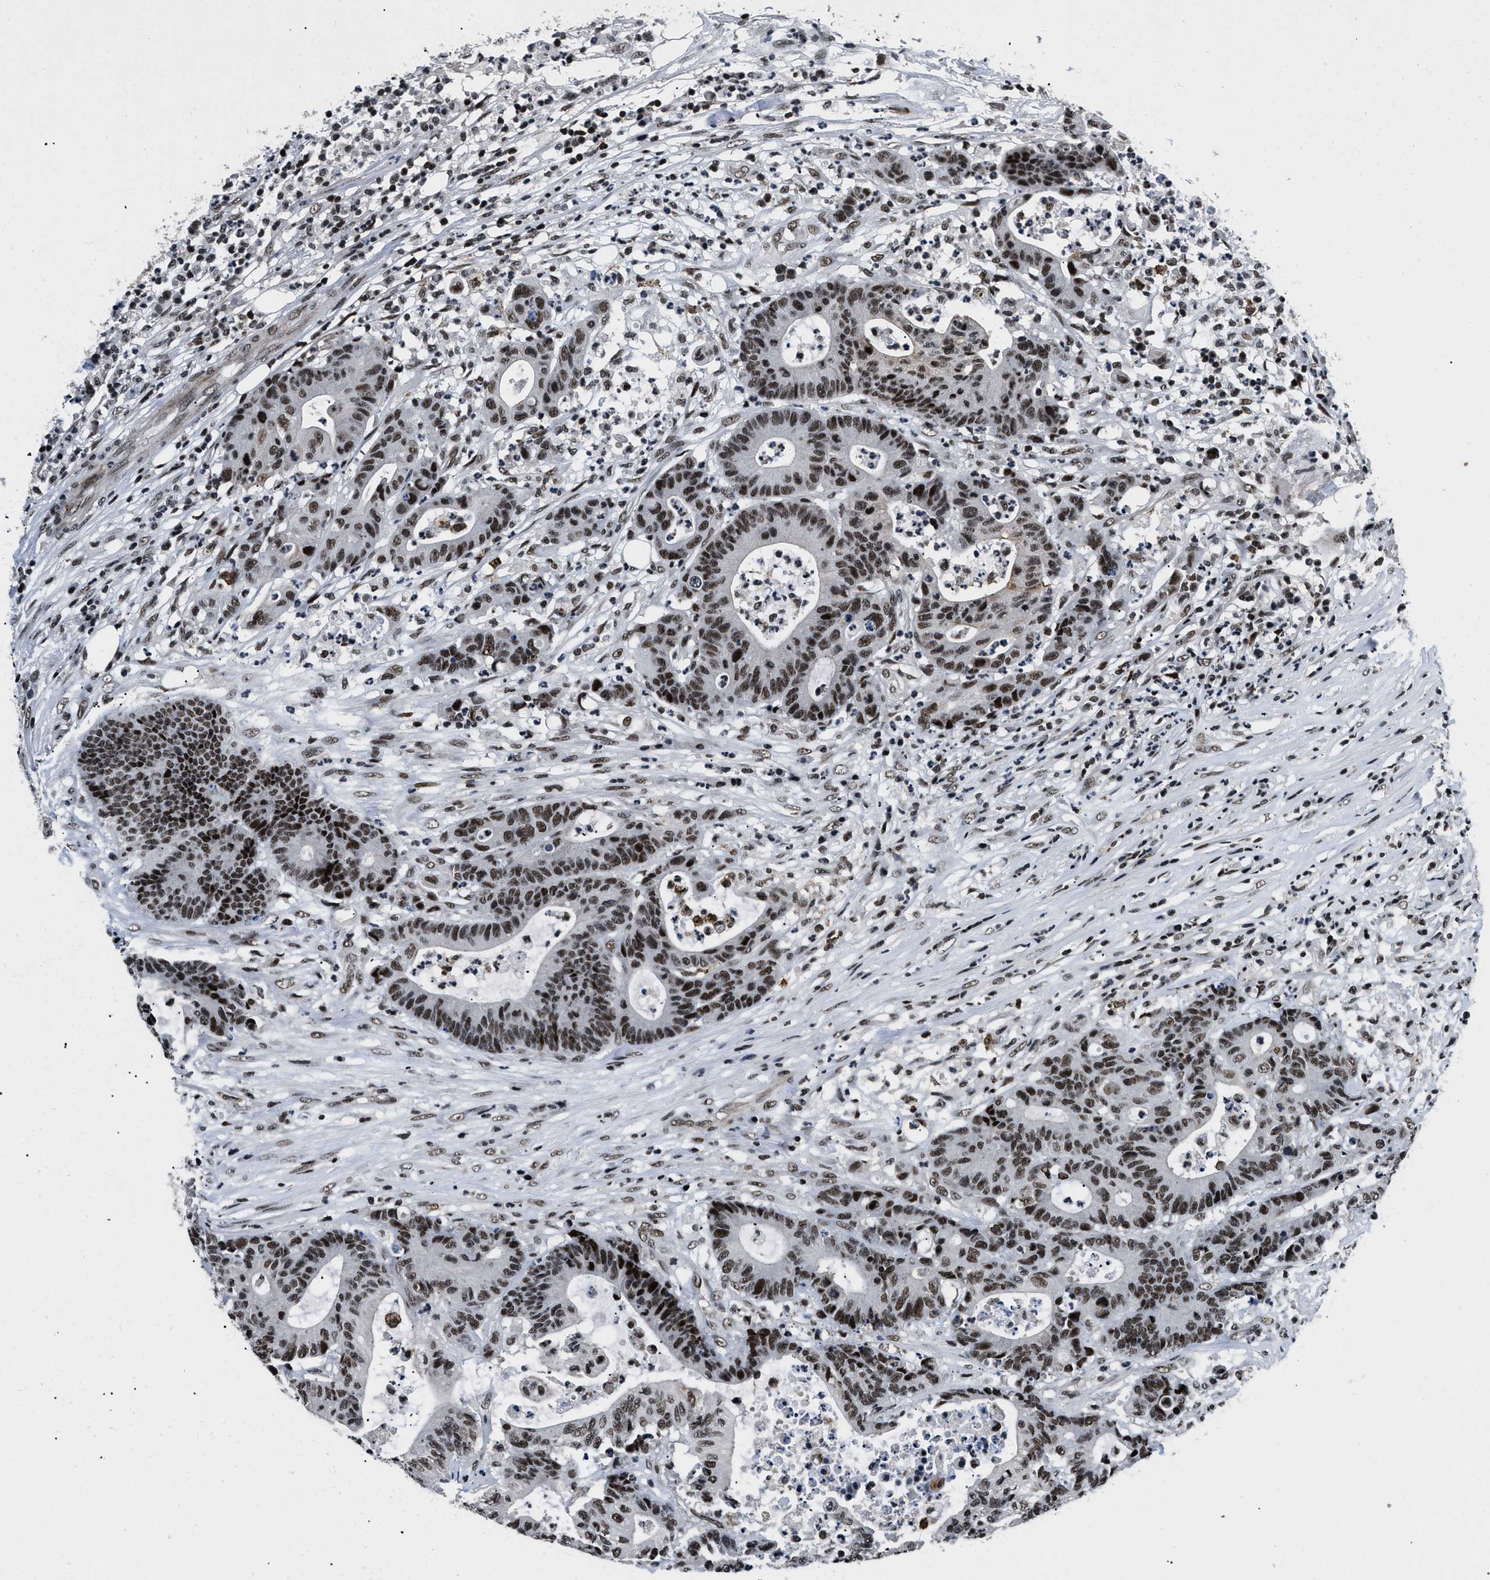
{"staining": {"intensity": "strong", "quantity": ">75%", "location": "nuclear"}, "tissue": "colorectal cancer", "cell_type": "Tumor cells", "image_type": "cancer", "snomed": [{"axis": "morphology", "description": "Adenocarcinoma, NOS"}, {"axis": "topography", "description": "Colon"}], "caption": "Immunohistochemistry (IHC) photomicrograph of human adenocarcinoma (colorectal) stained for a protein (brown), which exhibits high levels of strong nuclear positivity in approximately >75% of tumor cells.", "gene": "SMARCB1", "patient": {"sex": "female", "age": 84}}